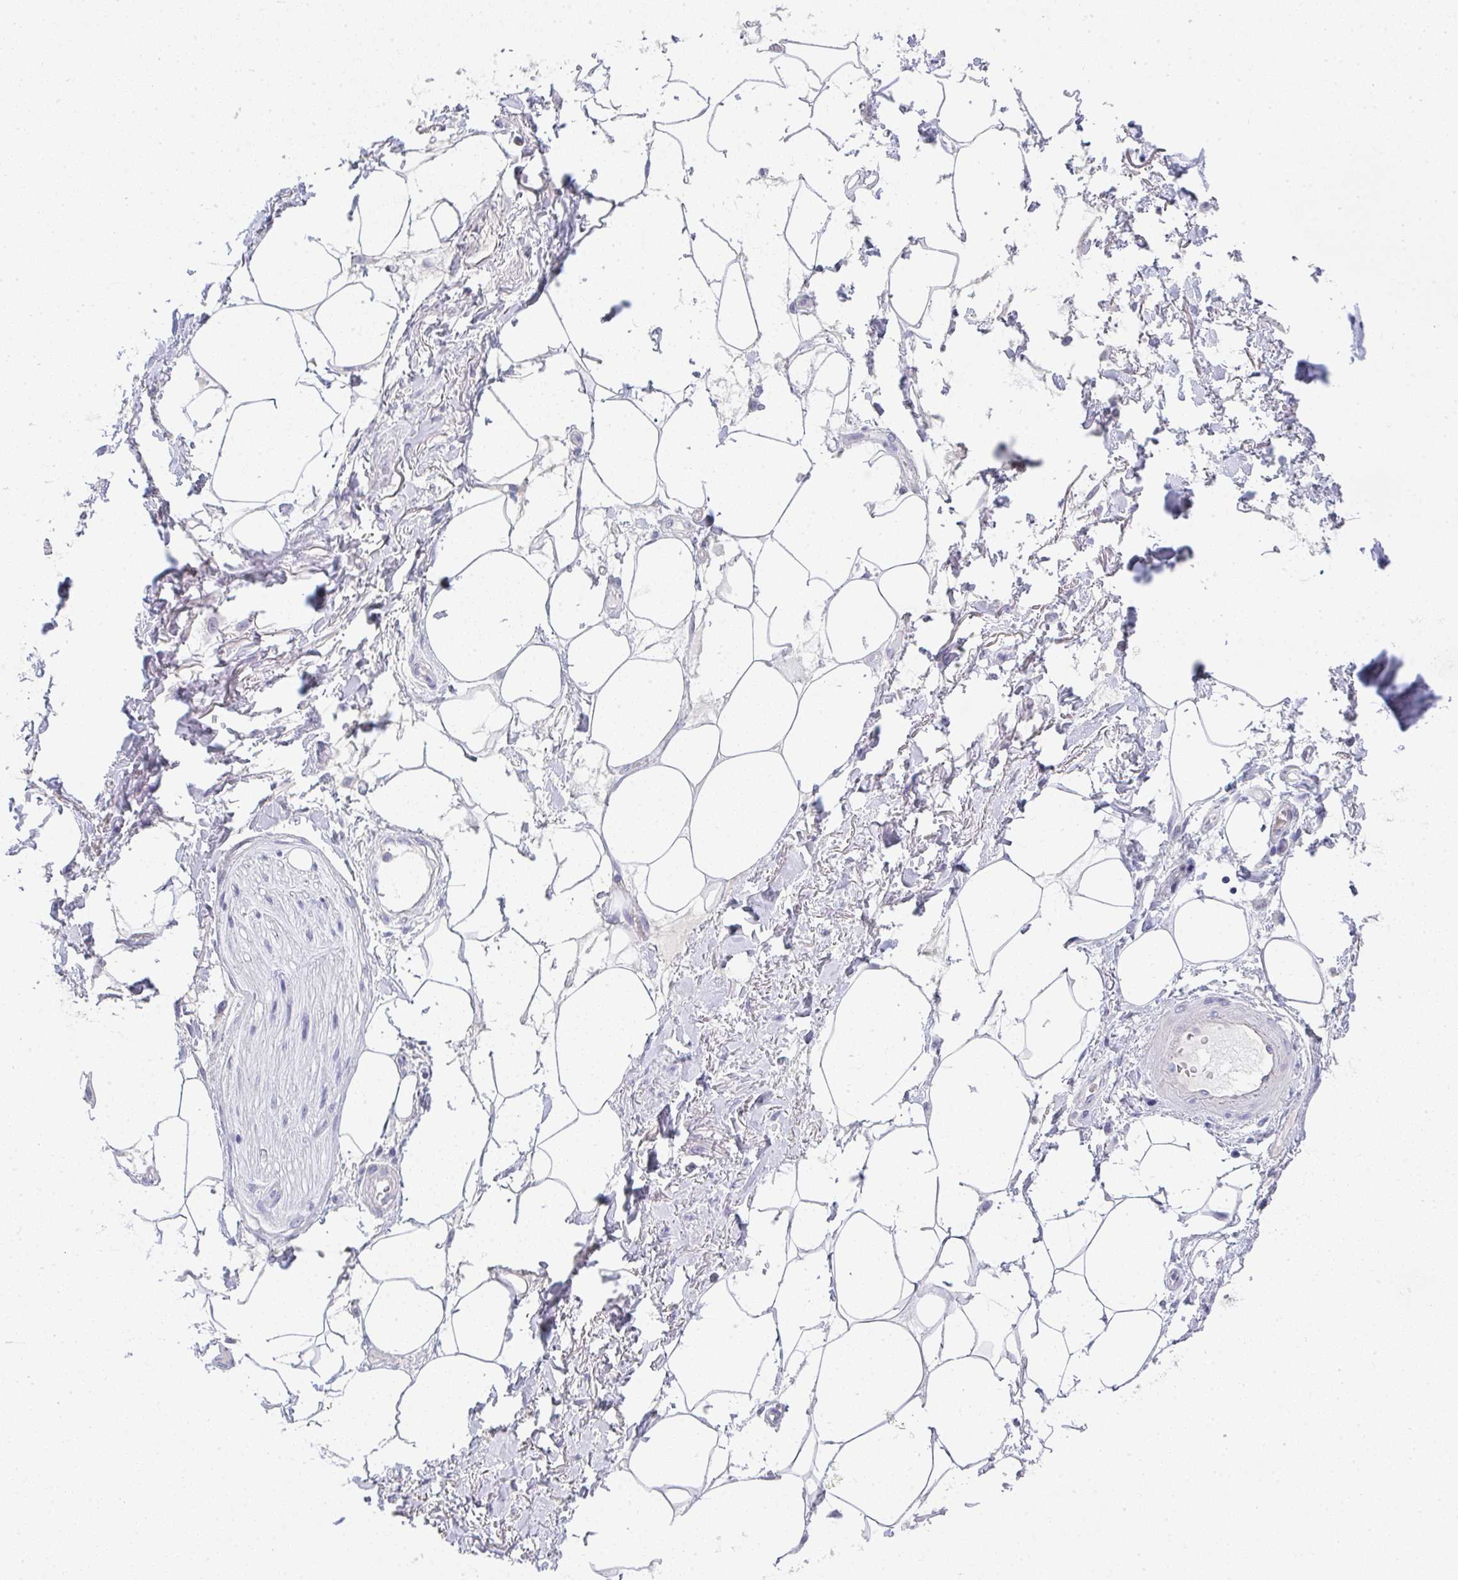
{"staining": {"intensity": "negative", "quantity": "none", "location": "none"}, "tissue": "adipose tissue", "cell_type": "Adipocytes", "image_type": "normal", "snomed": [{"axis": "morphology", "description": "Normal tissue, NOS"}, {"axis": "topography", "description": "Vagina"}, {"axis": "topography", "description": "Peripheral nerve tissue"}], "caption": "Micrograph shows no significant protein expression in adipocytes of normal adipose tissue. (IHC, brightfield microscopy, high magnification).", "gene": "CACNA1S", "patient": {"sex": "female", "age": 71}}